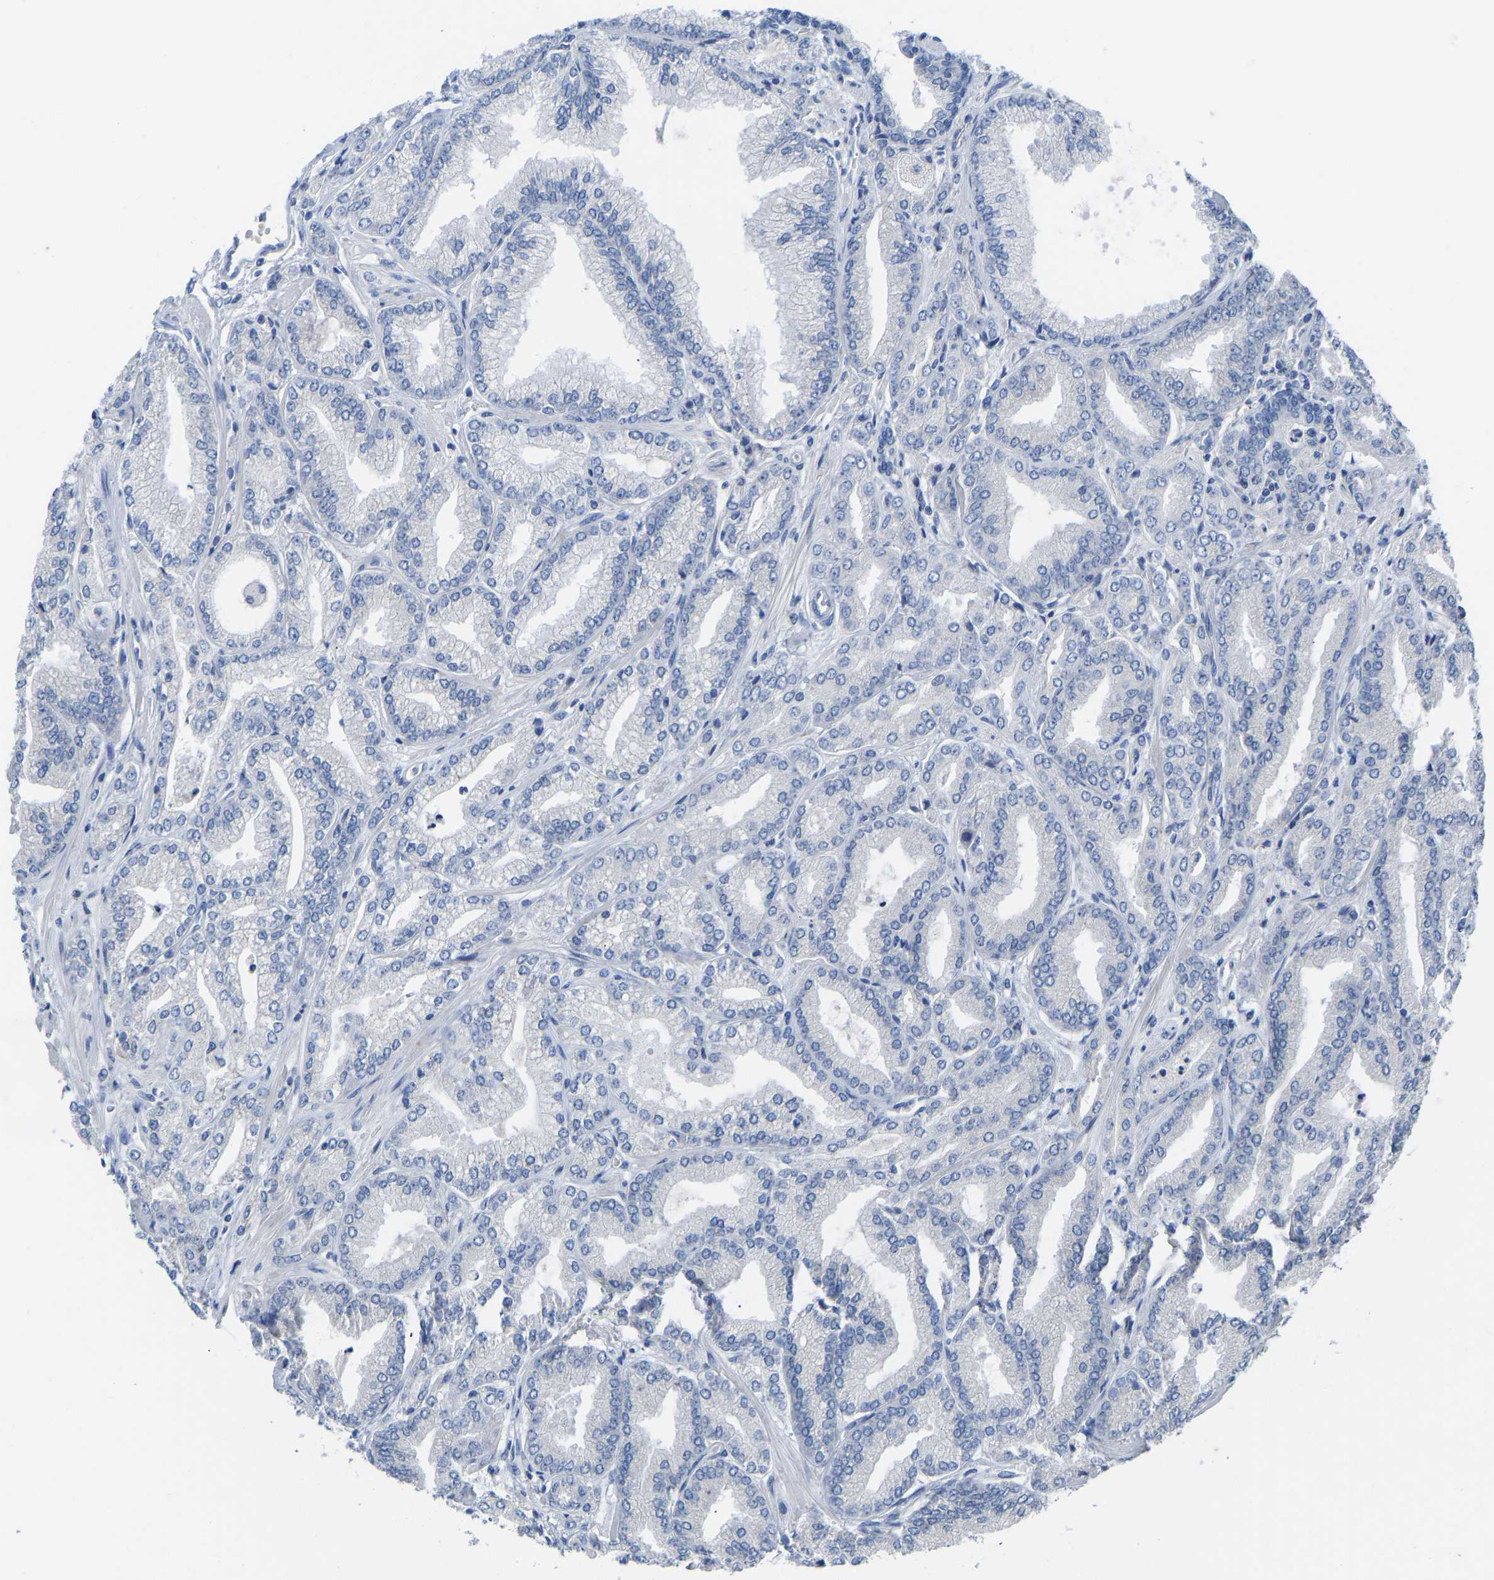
{"staining": {"intensity": "negative", "quantity": "none", "location": "none"}, "tissue": "prostate cancer", "cell_type": "Tumor cells", "image_type": "cancer", "snomed": [{"axis": "morphology", "description": "Adenocarcinoma, Low grade"}, {"axis": "topography", "description": "Prostate"}], "caption": "Prostate low-grade adenocarcinoma was stained to show a protein in brown. There is no significant expression in tumor cells.", "gene": "OLIG2", "patient": {"sex": "male", "age": 52}}